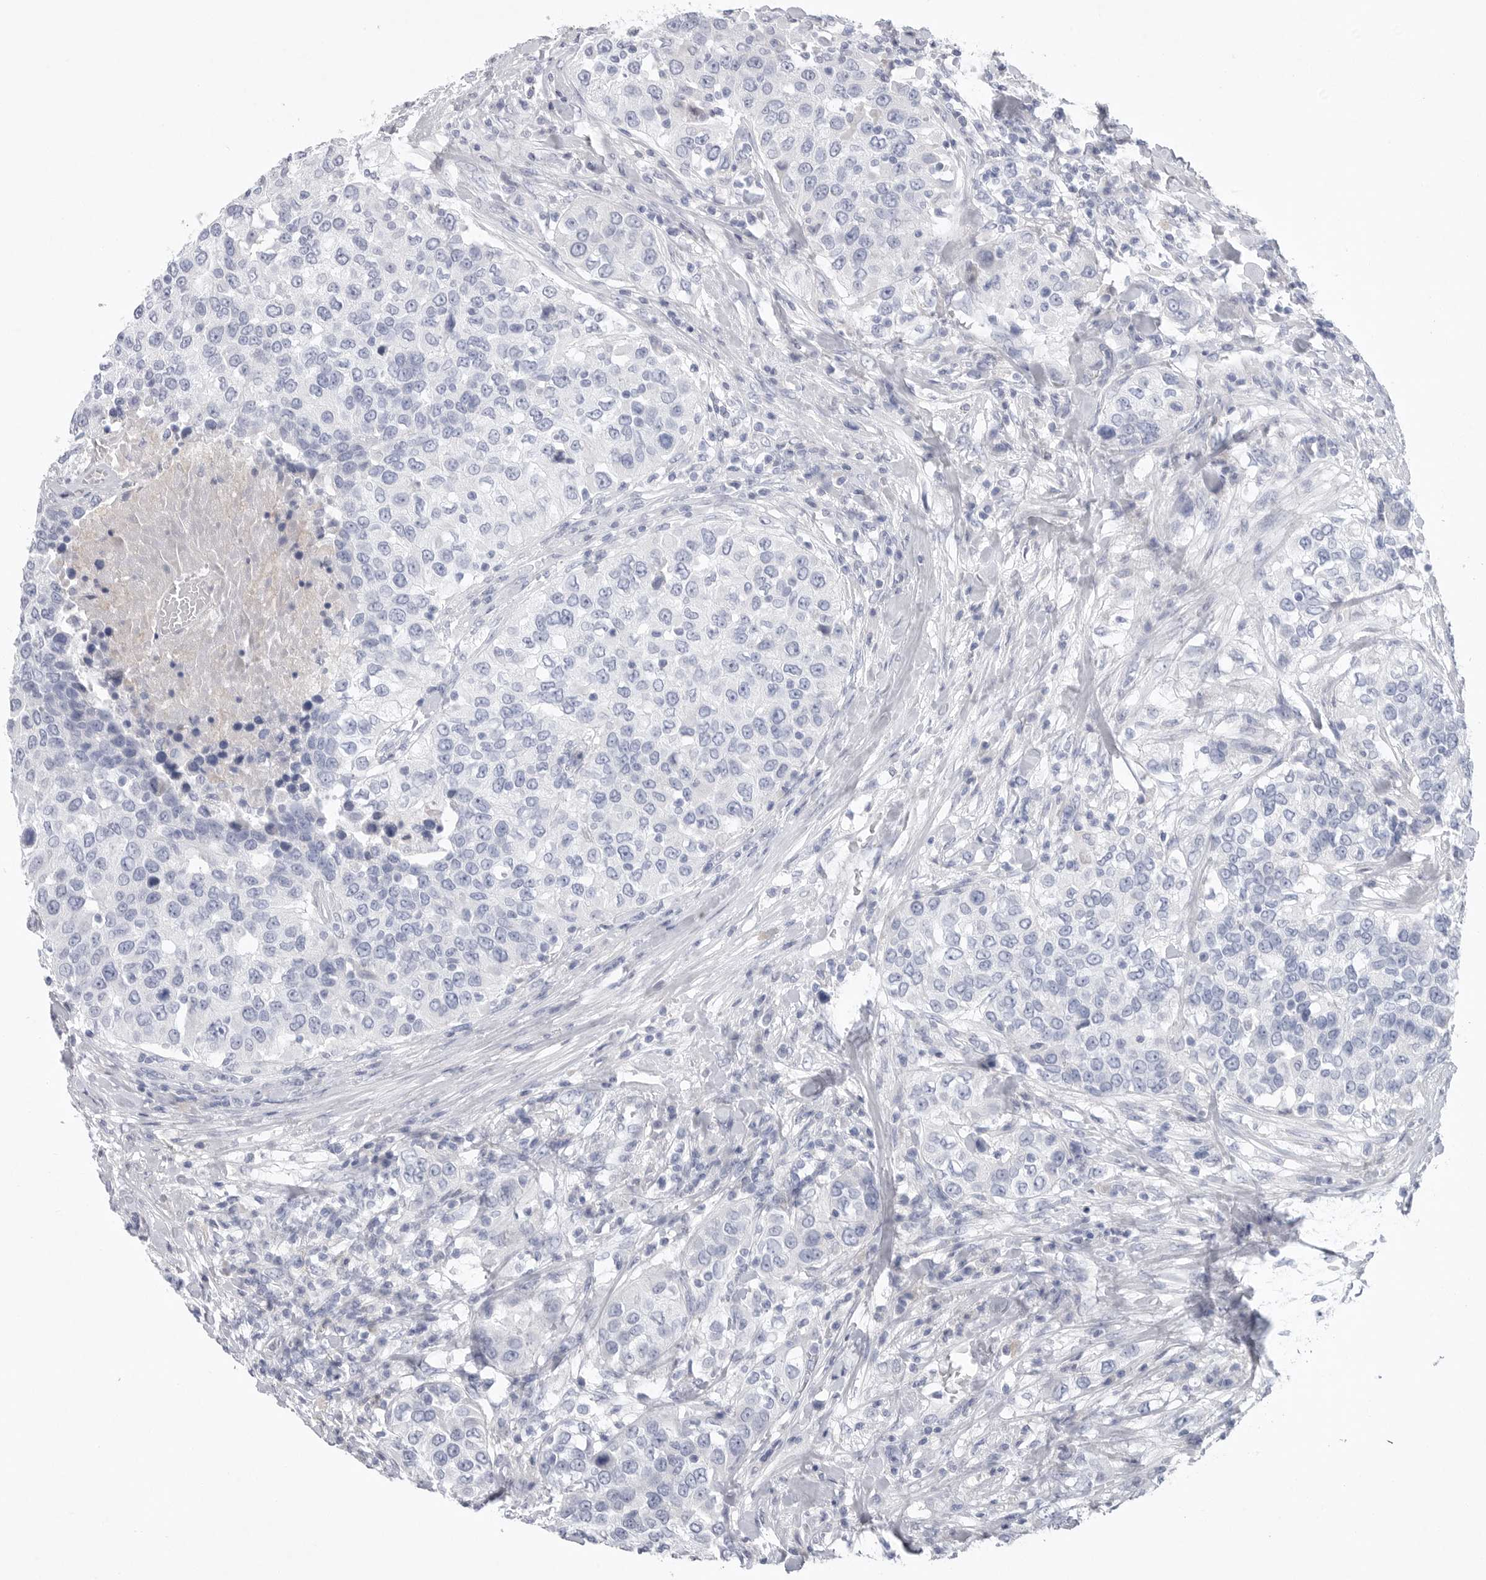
{"staining": {"intensity": "negative", "quantity": "none", "location": "none"}, "tissue": "urothelial cancer", "cell_type": "Tumor cells", "image_type": "cancer", "snomed": [{"axis": "morphology", "description": "Urothelial carcinoma, High grade"}, {"axis": "topography", "description": "Urinary bladder"}], "caption": "Immunohistochemical staining of human high-grade urothelial carcinoma reveals no significant positivity in tumor cells. (DAB immunohistochemistry (IHC) visualized using brightfield microscopy, high magnification).", "gene": "CAMK2B", "patient": {"sex": "female", "age": 80}}